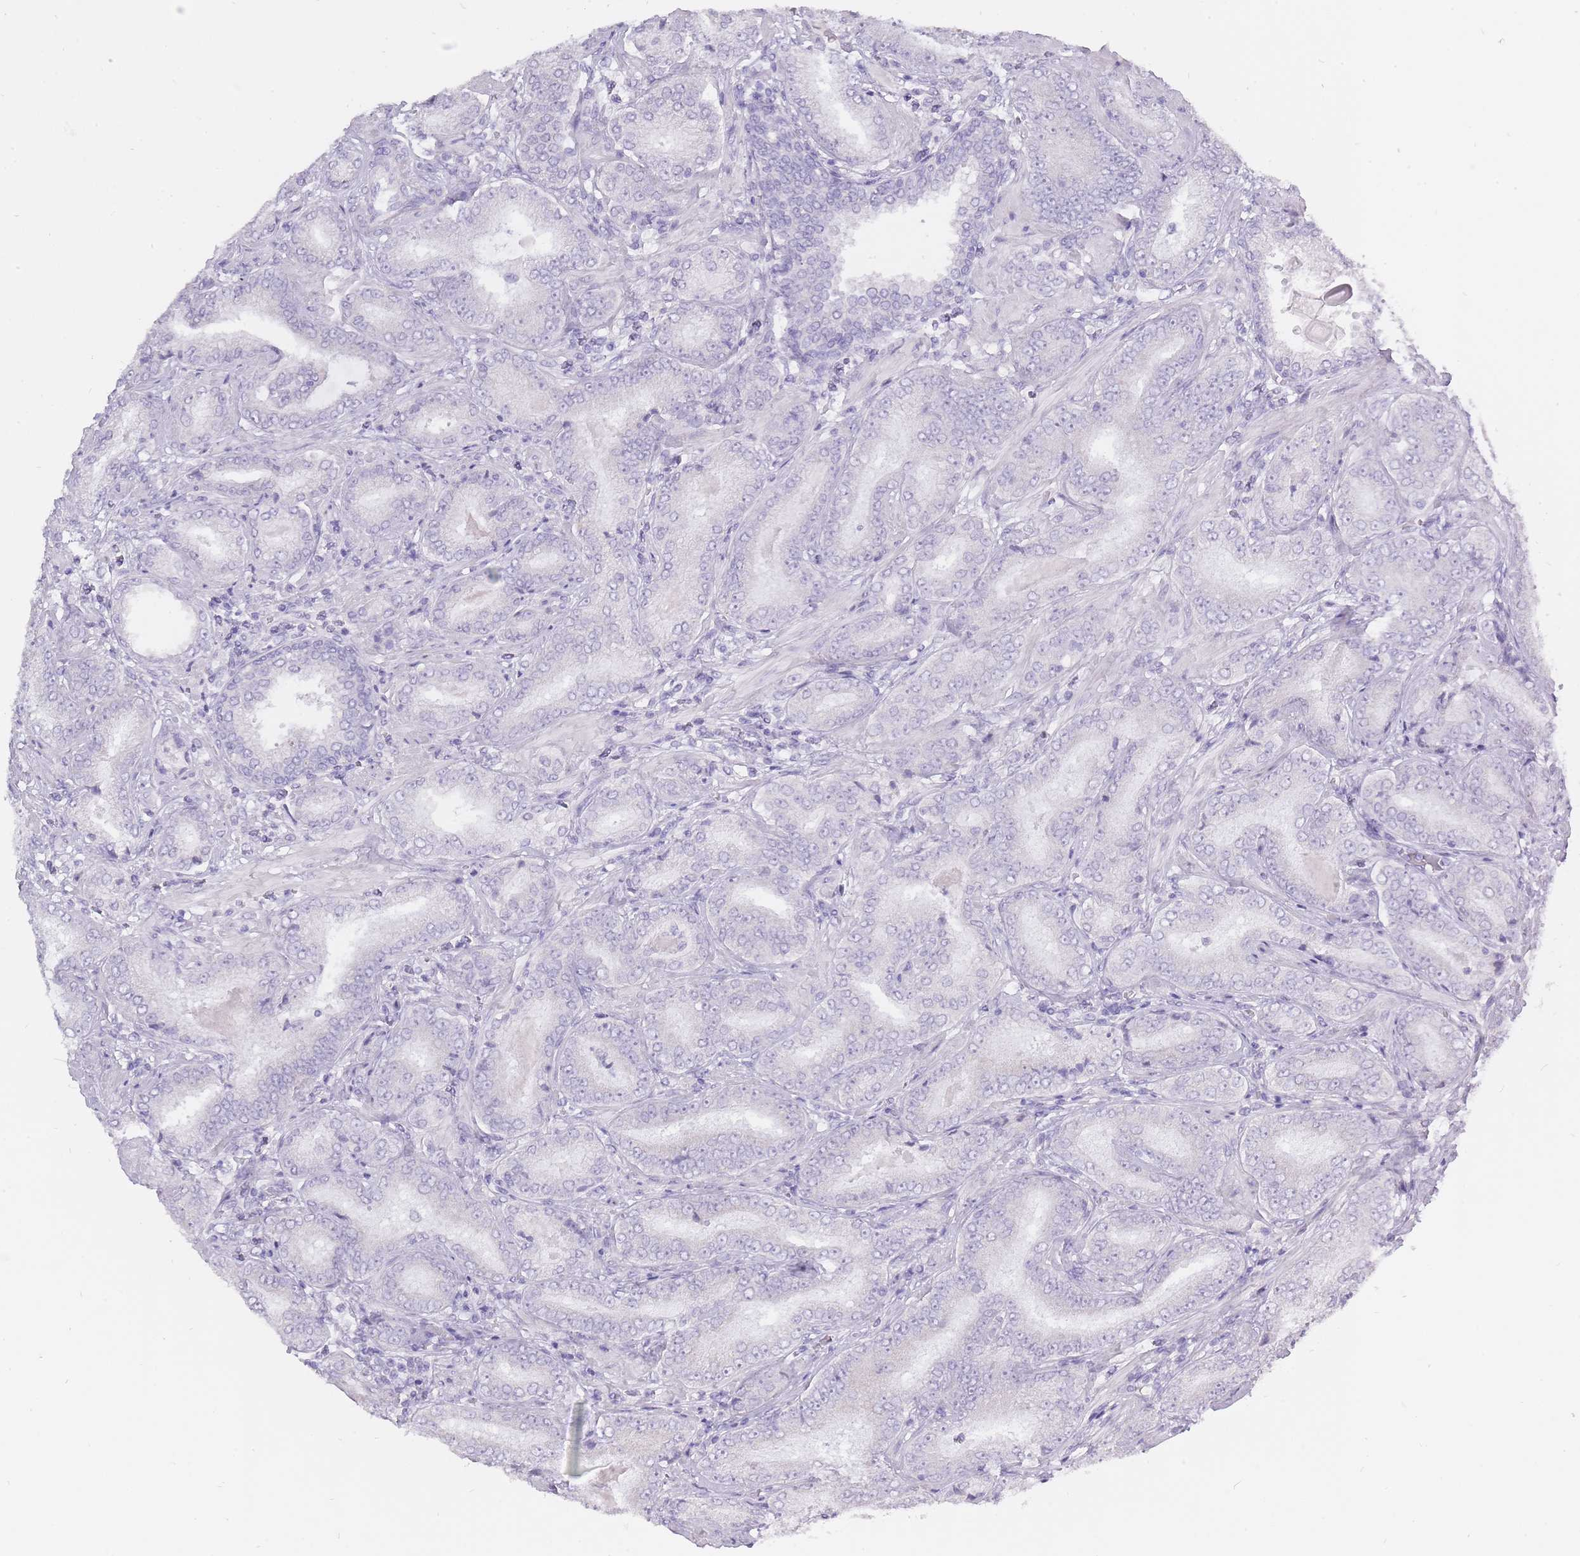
{"staining": {"intensity": "negative", "quantity": "none", "location": "none"}, "tissue": "prostate cancer", "cell_type": "Tumor cells", "image_type": "cancer", "snomed": [{"axis": "morphology", "description": "Adenocarcinoma, High grade"}, {"axis": "topography", "description": "Prostate"}], "caption": "A photomicrograph of human prostate cancer is negative for staining in tumor cells.", "gene": "BDKRB2", "patient": {"sex": "male", "age": 72}}